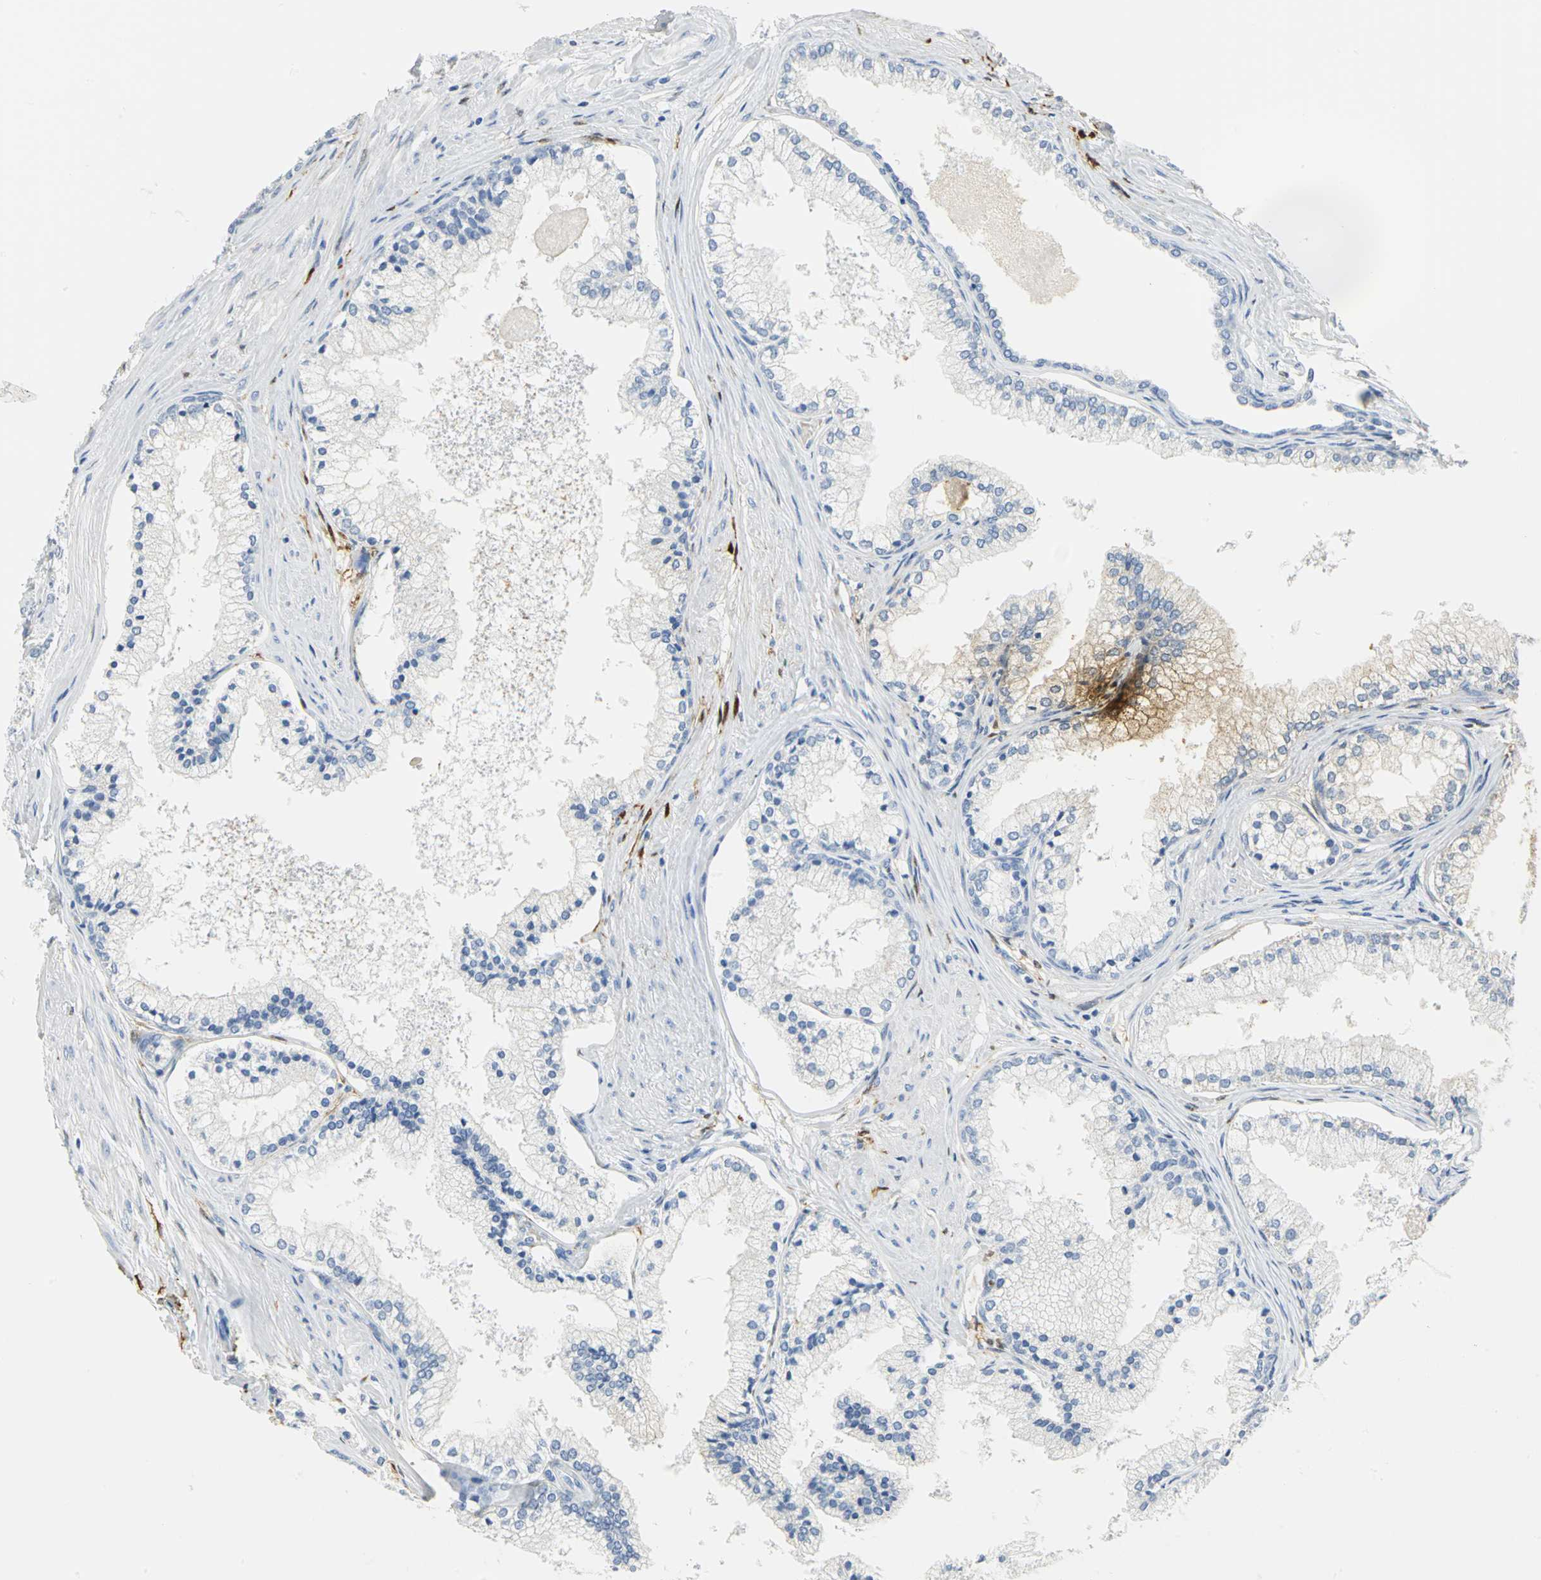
{"staining": {"intensity": "negative", "quantity": "none", "location": "none"}, "tissue": "prostate cancer", "cell_type": "Tumor cells", "image_type": "cancer", "snomed": [{"axis": "morphology", "description": "Adenocarcinoma, Low grade"}, {"axis": "topography", "description": "Prostate"}], "caption": "Prostate cancer was stained to show a protein in brown. There is no significant staining in tumor cells.", "gene": "CA3", "patient": {"sex": "male", "age": 71}}